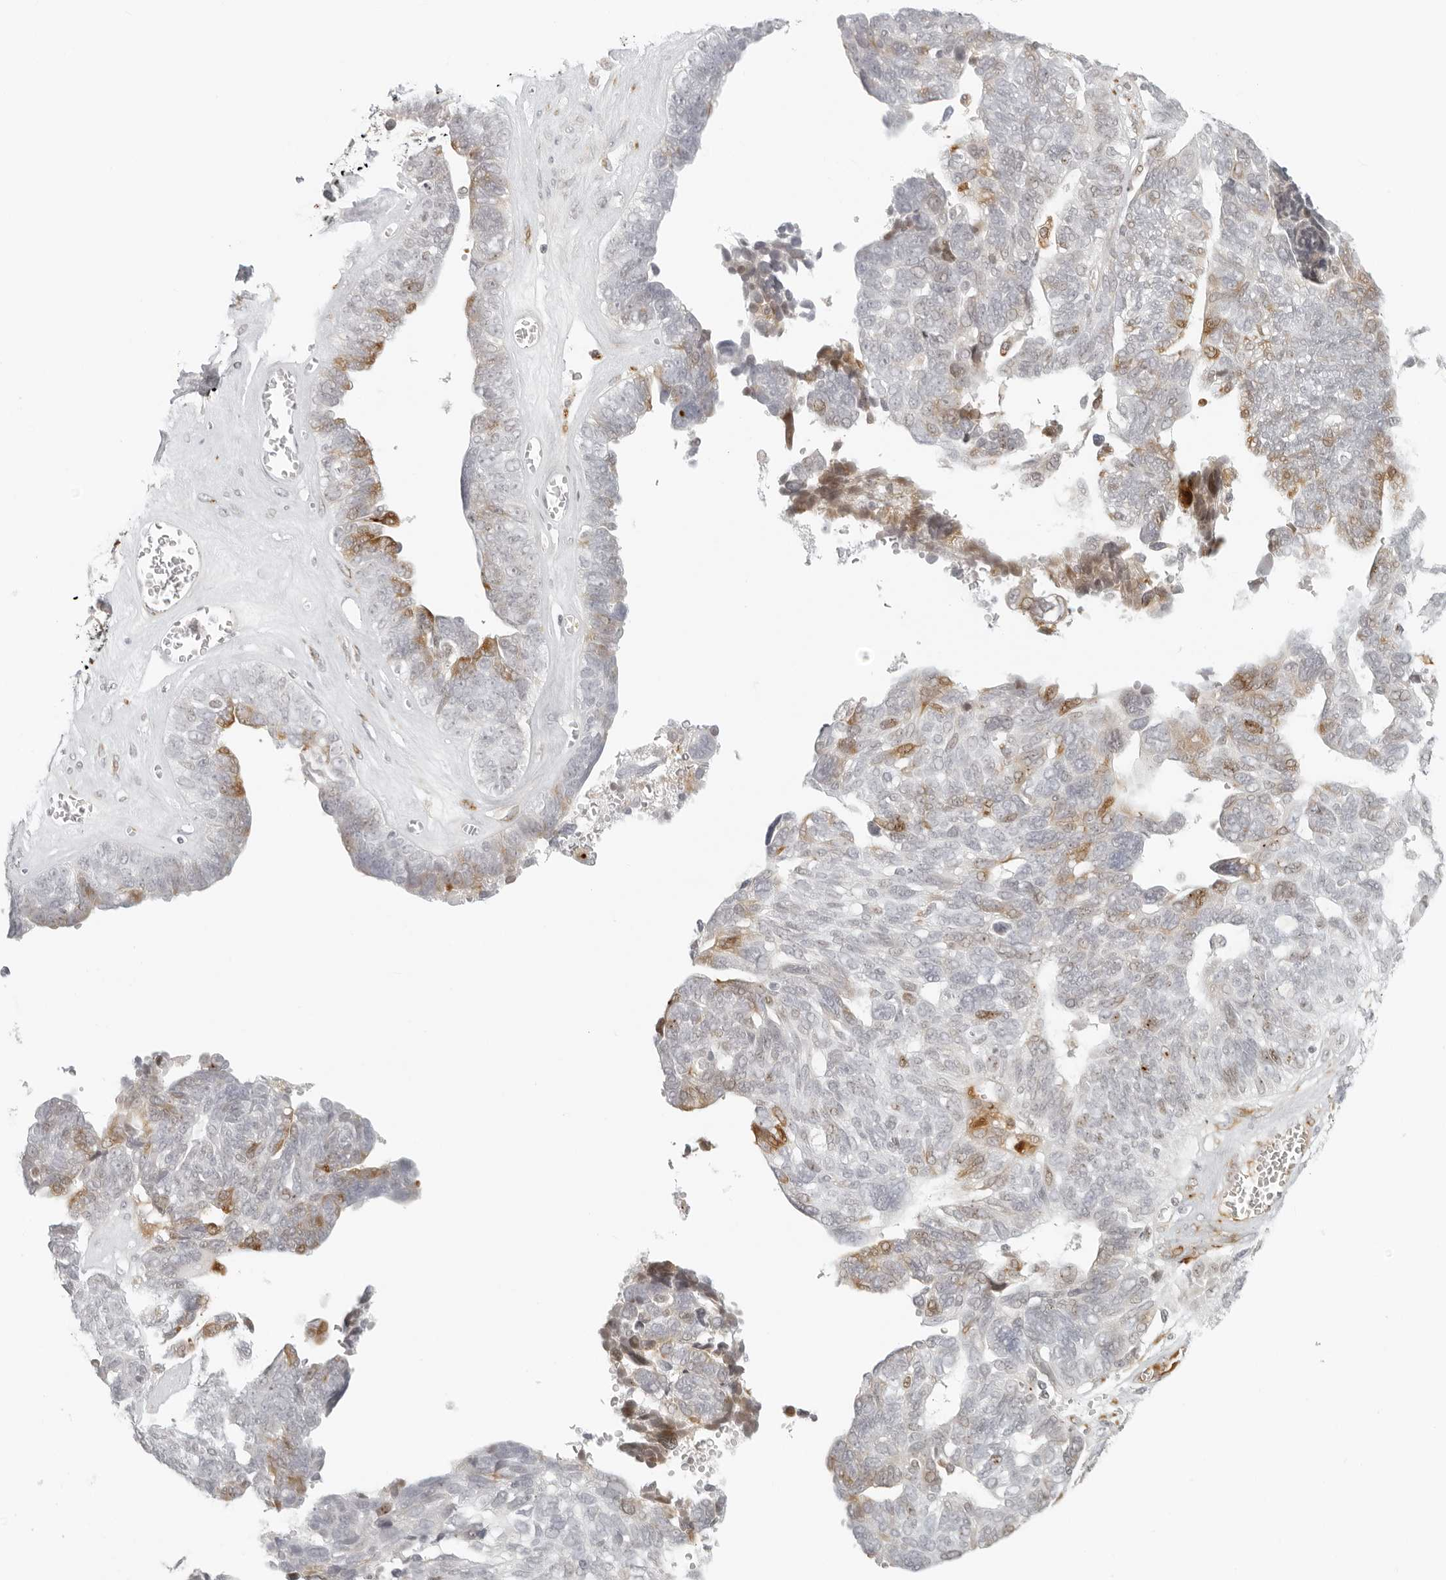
{"staining": {"intensity": "moderate", "quantity": "<25%", "location": "cytoplasmic/membranous,nuclear"}, "tissue": "ovarian cancer", "cell_type": "Tumor cells", "image_type": "cancer", "snomed": [{"axis": "morphology", "description": "Cystadenocarcinoma, serous, NOS"}, {"axis": "topography", "description": "Ovary"}], "caption": "A histopathology image showing moderate cytoplasmic/membranous and nuclear staining in approximately <25% of tumor cells in ovarian cancer, as visualized by brown immunohistochemical staining.", "gene": "ZNF678", "patient": {"sex": "female", "age": 79}}